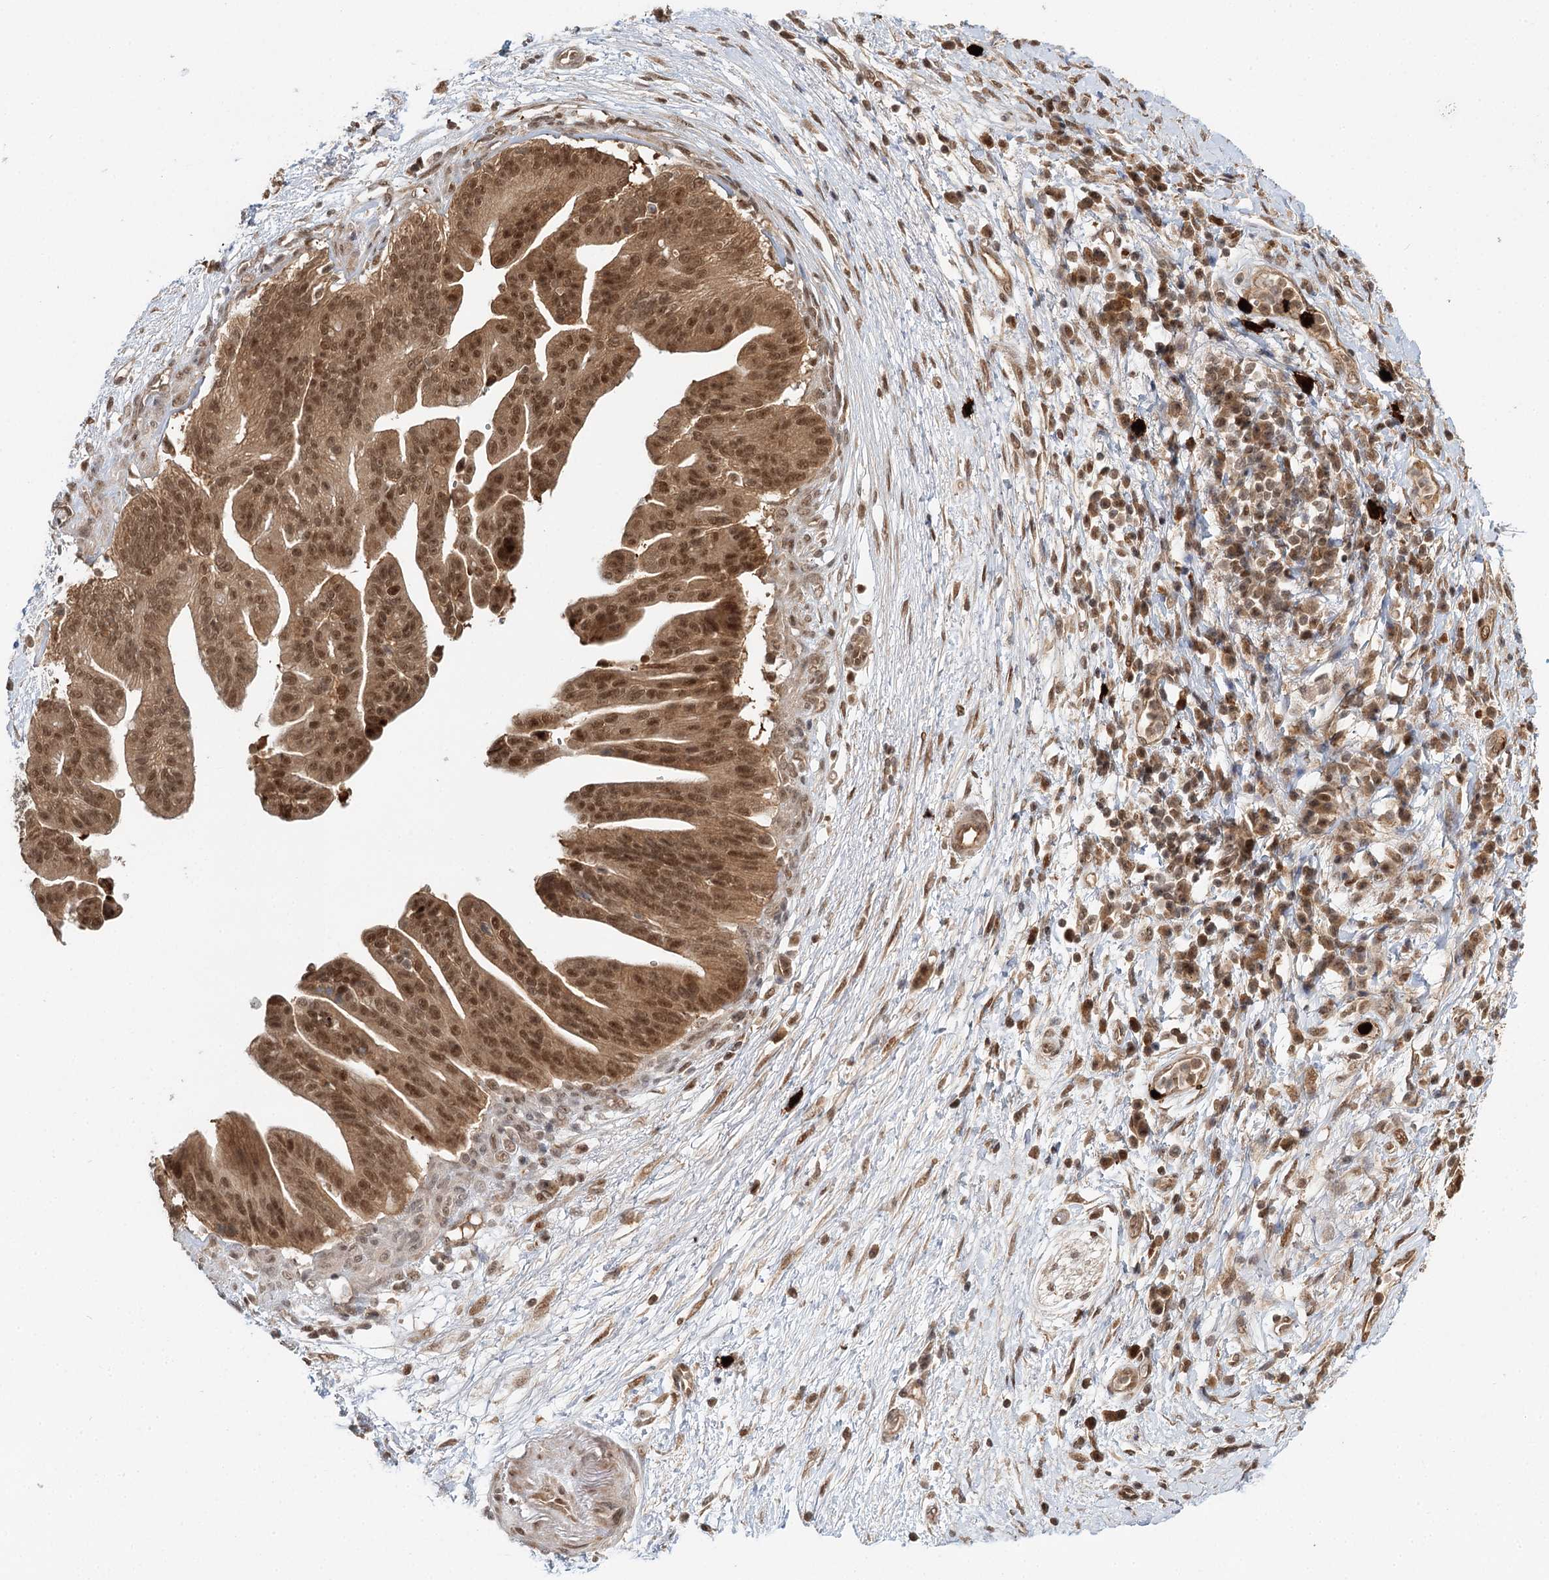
{"staining": {"intensity": "moderate", "quantity": ">75%", "location": "cytoplasmic/membranous,nuclear"}, "tissue": "pancreatic cancer", "cell_type": "Tumor cells", "image_type": "cancer", "snomed": [{"axis": "morphology", "description": "Adenocarcinoma, NOS"}, {"axis": "topography", "description": "Pancreas"}], "caption": "Tumor cells exhibit medium levels of moderate cytoplasmic/membranous and nuclear positivity in about >75% of cells in human adenocarcinoma (pancreatic). (brown staining indicates protein expression, while blue staining denotes nuclei).", "gene": "N6AMT1", "patient": {"sex": "male", "age": 68}}